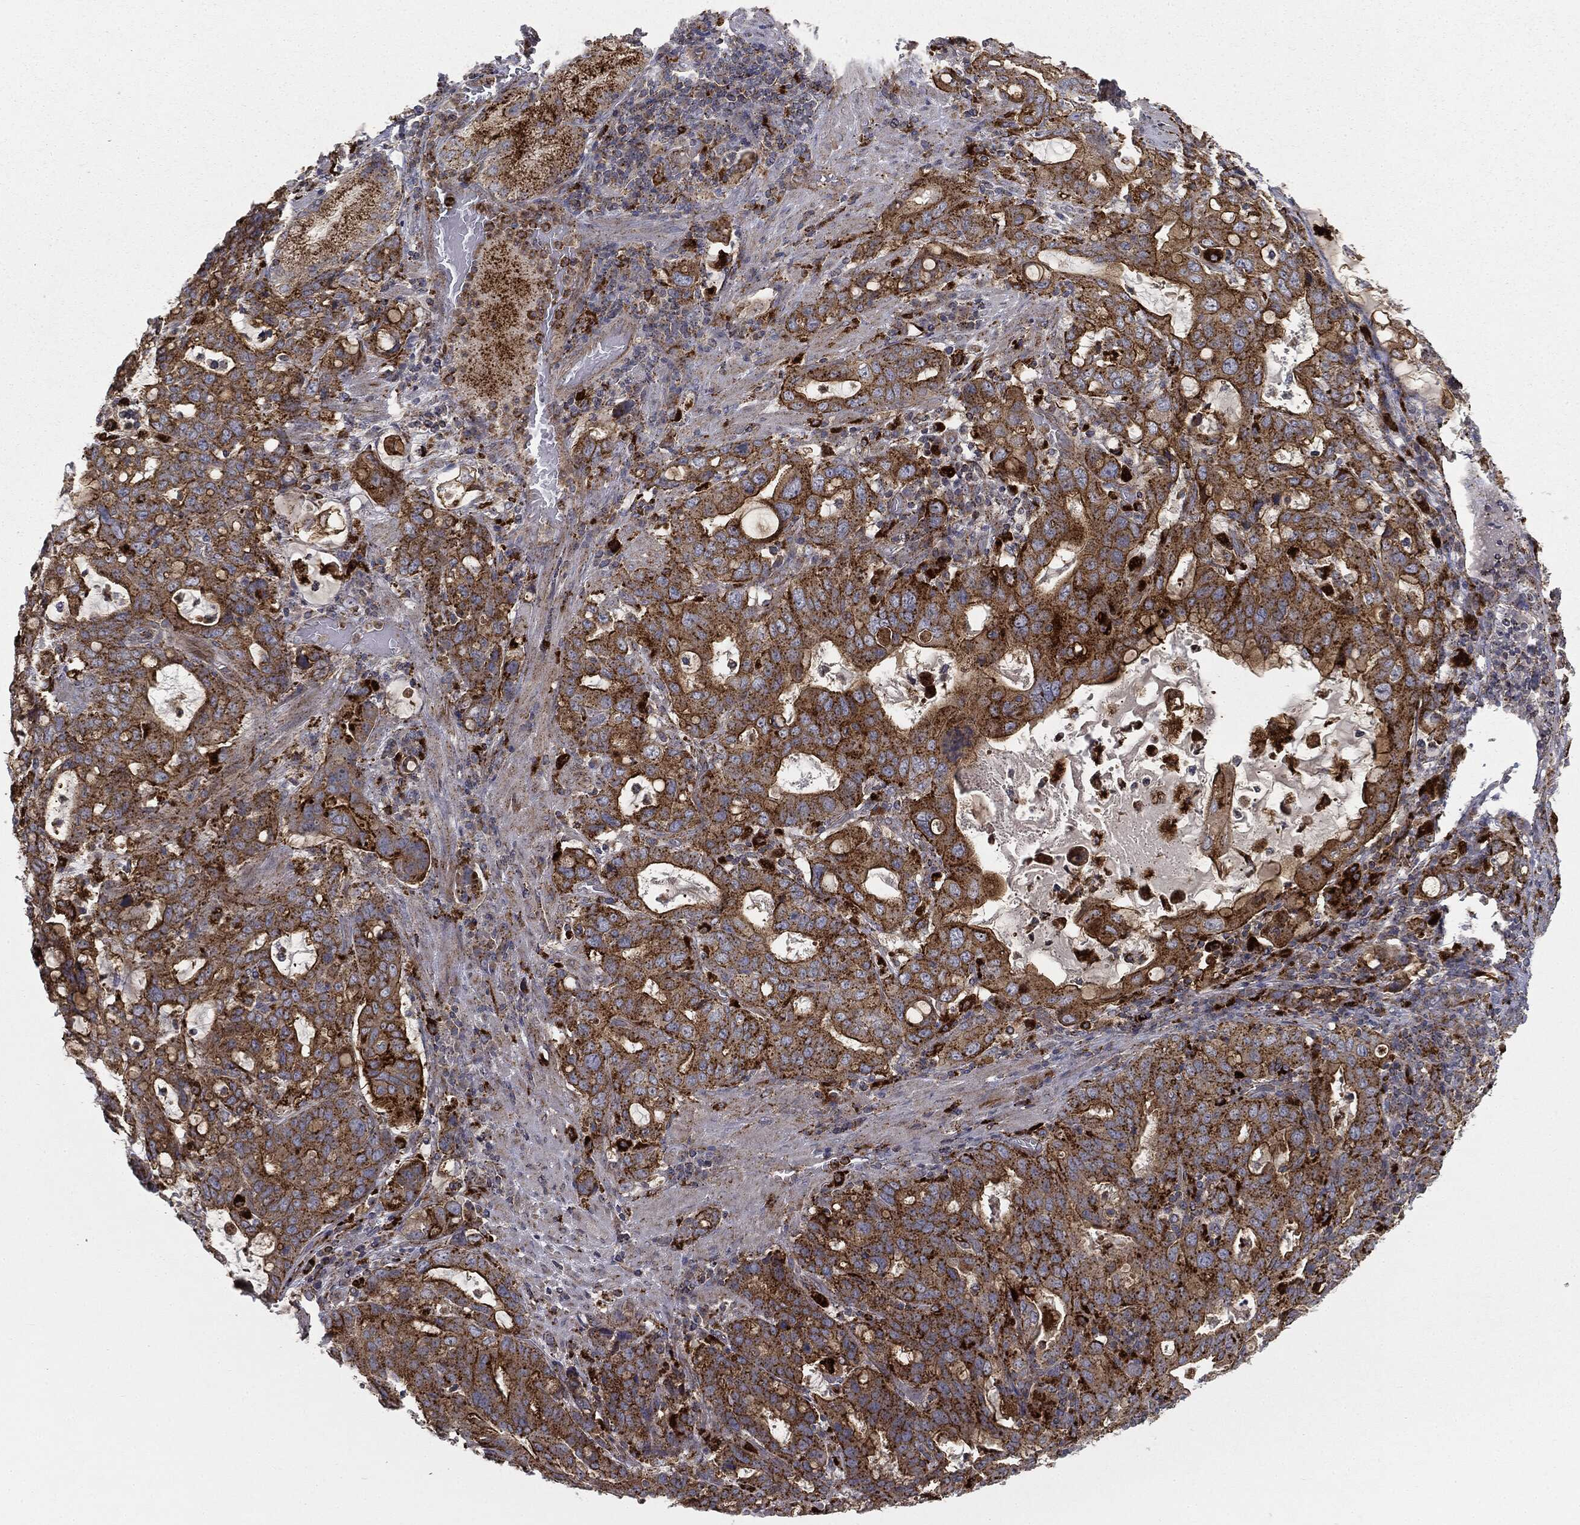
{"staining": {"intensity": "strong", "quantity": ">75%", "location": "cytoplasmic/membranous"}, "tissue": "stomach cancer", "cell_type": "Tumor cells", "image_type": "cancer", "snomed": [{"axis": "morphology", "description": "Adenocarcinoma, NOS"}, {"axis": "topography", "description": "Stomach, upper"}, {"axis": "topography", "description": "Stomach"}], "caption": "Adenocarcinoma (stomach) stained for a protein (brown) shows strong cytoplasmic/membranous positive positivity in about >75% of tumor cells.", "gene": "CTSA", "patient": {"sex": "male", "age": 62}}